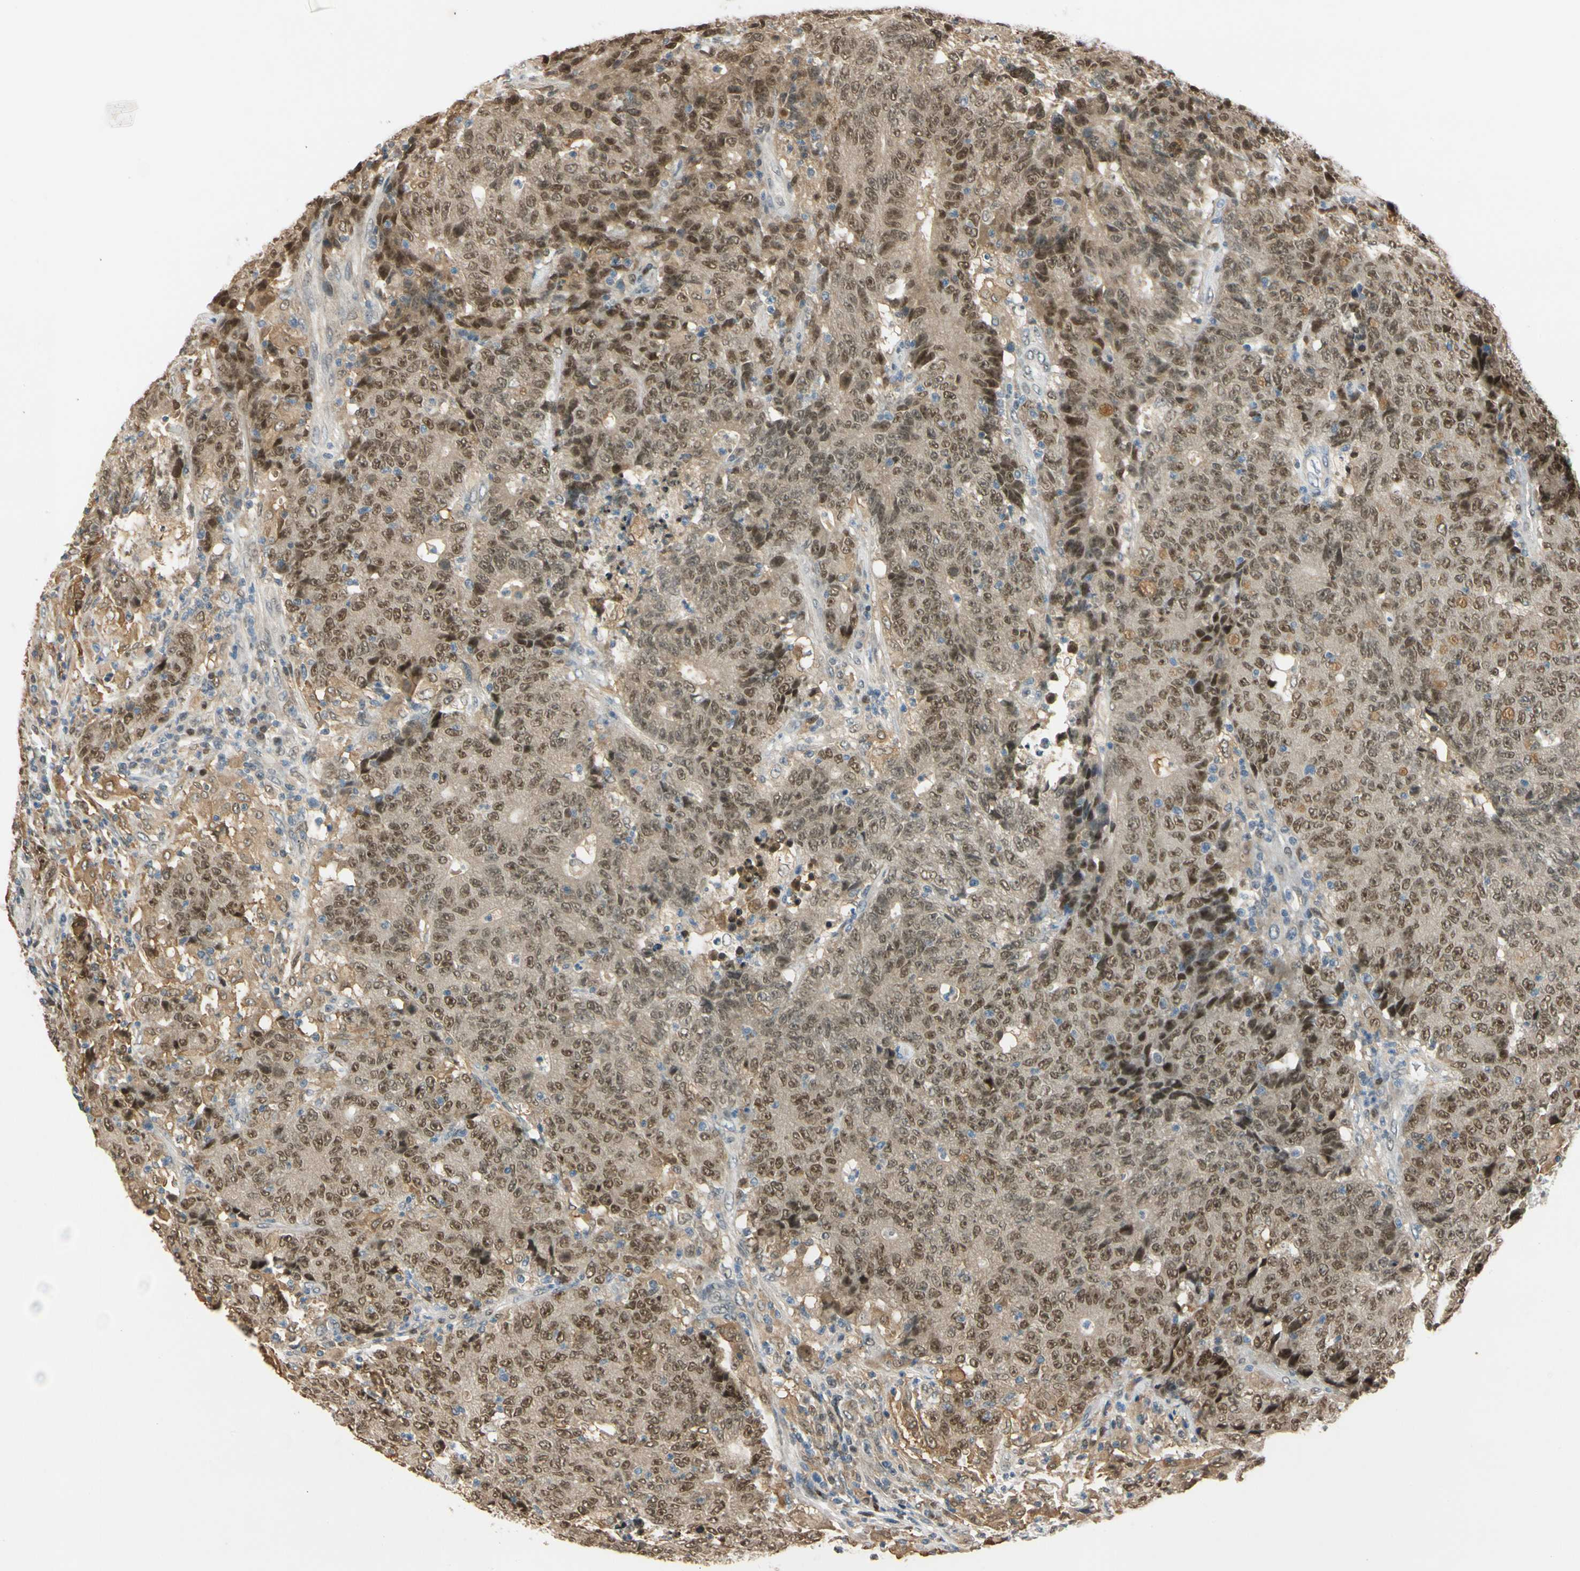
{"staining": {"intensity": "strong", "quantity": ">75%", "location": "cytoplasmic/membranous,nuclear"}, "tissue": "colorectal cancer", "cell_type": "Tumor cells", "image_type": "cancer", "snomed": [{"axis": "morphology", "description": "Normal tissue, NOS"}, {"axis": "morphology", "description": "Adenocarcinoma, NOS"}, {"axis": "topography", "description": "Colon"}], "caption": "A photomicrograph showing strong cytoplasmic/membranous and nuclear positivity in about >75% of tumor cells in colorectal cancer, as visualized by brown immunohistochemical staining.", "gene": "RIOX2", "patient": {"sex": "female", "age": 75}}